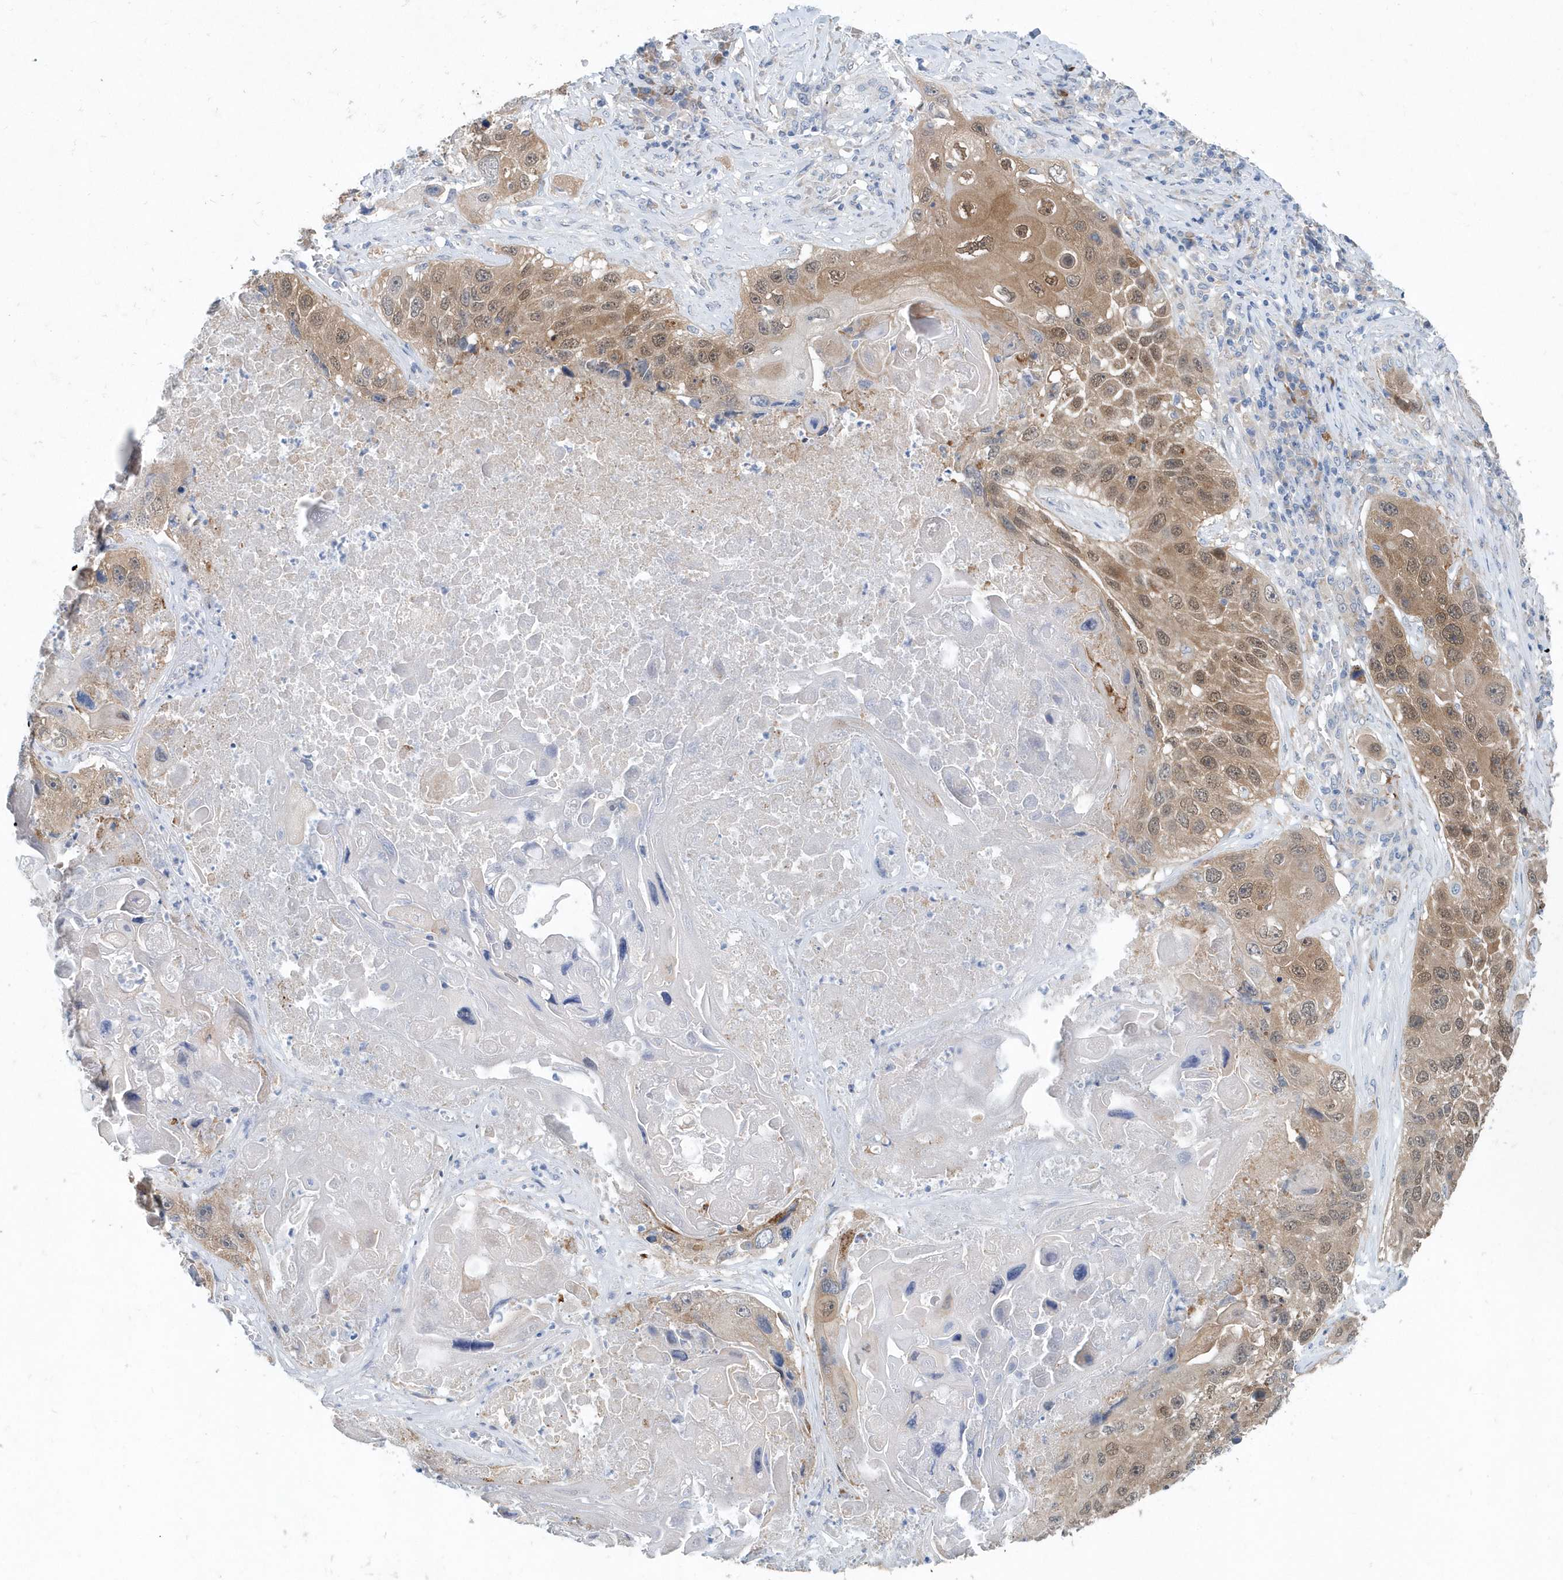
{"staining": {"intensity": "moderate", "quantity": ">75%", "location": "cytoplasmic/membranous,nuclear"}, "tissue": "lung cancer", "cell_type": "Tumor cells", "image_type": "cancer", "snomed": [{"axis": "morphology", "description": "Squamous cell carcinoma, NOS"}, {"axis": "topography", "description": "Lung"}], "caption": "Squamous cell carcinoma (lung) stained with a protein marker exhibits moderate staining in tumor cells.", "gene": "PFN2", "patient": {"sex": "male", "age": 61}}